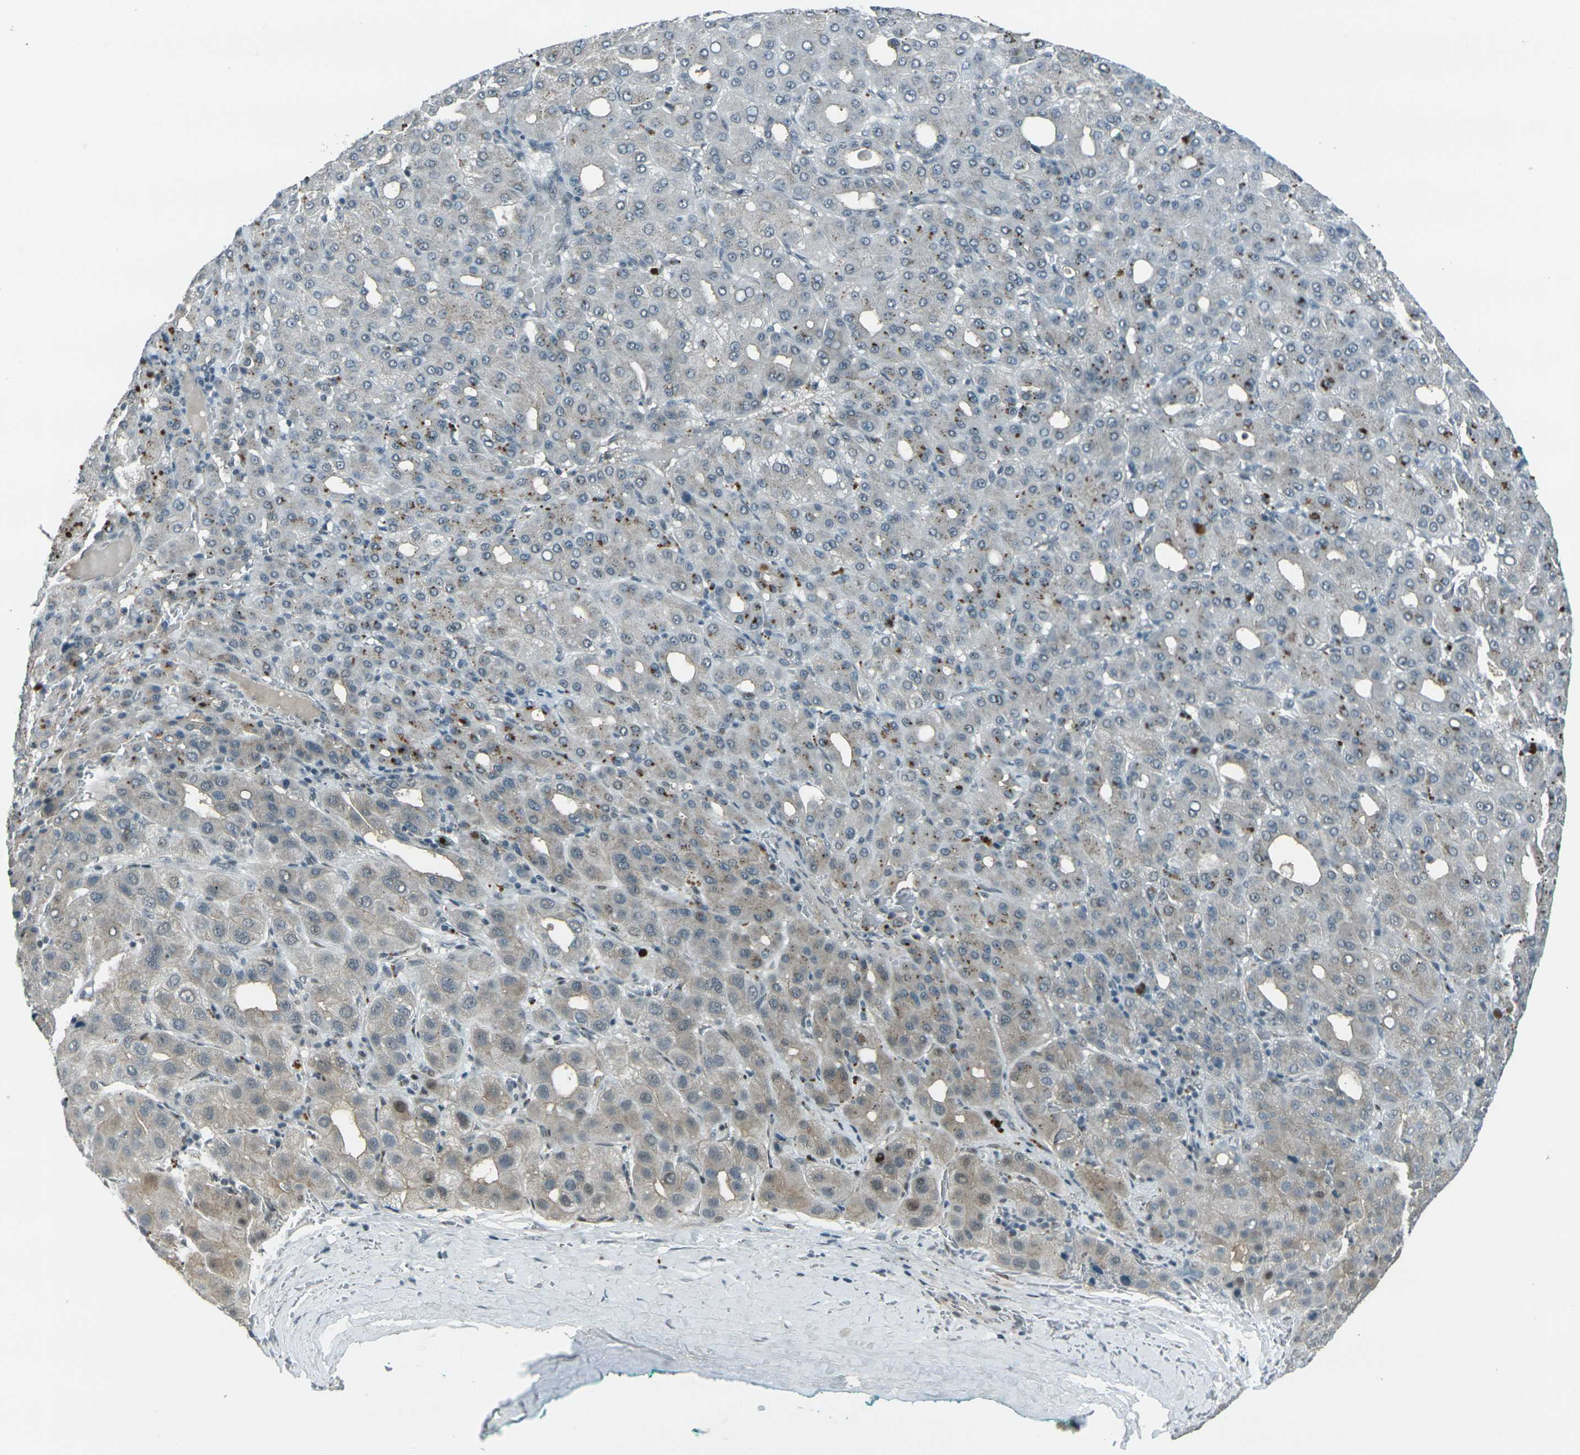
{"staining": {"intensity": "weak", "quantity": "<25%", "location": "cytoplasmic/membranous"}, "tissue": "liver cancer", "cell_type": "Tumor cells", "image_type": "cancer", "snomed": [{"axis": "morphology", "description": "Carcinoma, Hepatocellular, NOS"}, {"axis": "topography", "description": "Liver"}], "caption": "Immunohistochemical staining of human hepatocellular carcinoma (liver) displays no significant expression in tumor cells.", "gene": "GPR19", "patient": {"sex": "male", "age": 65}}